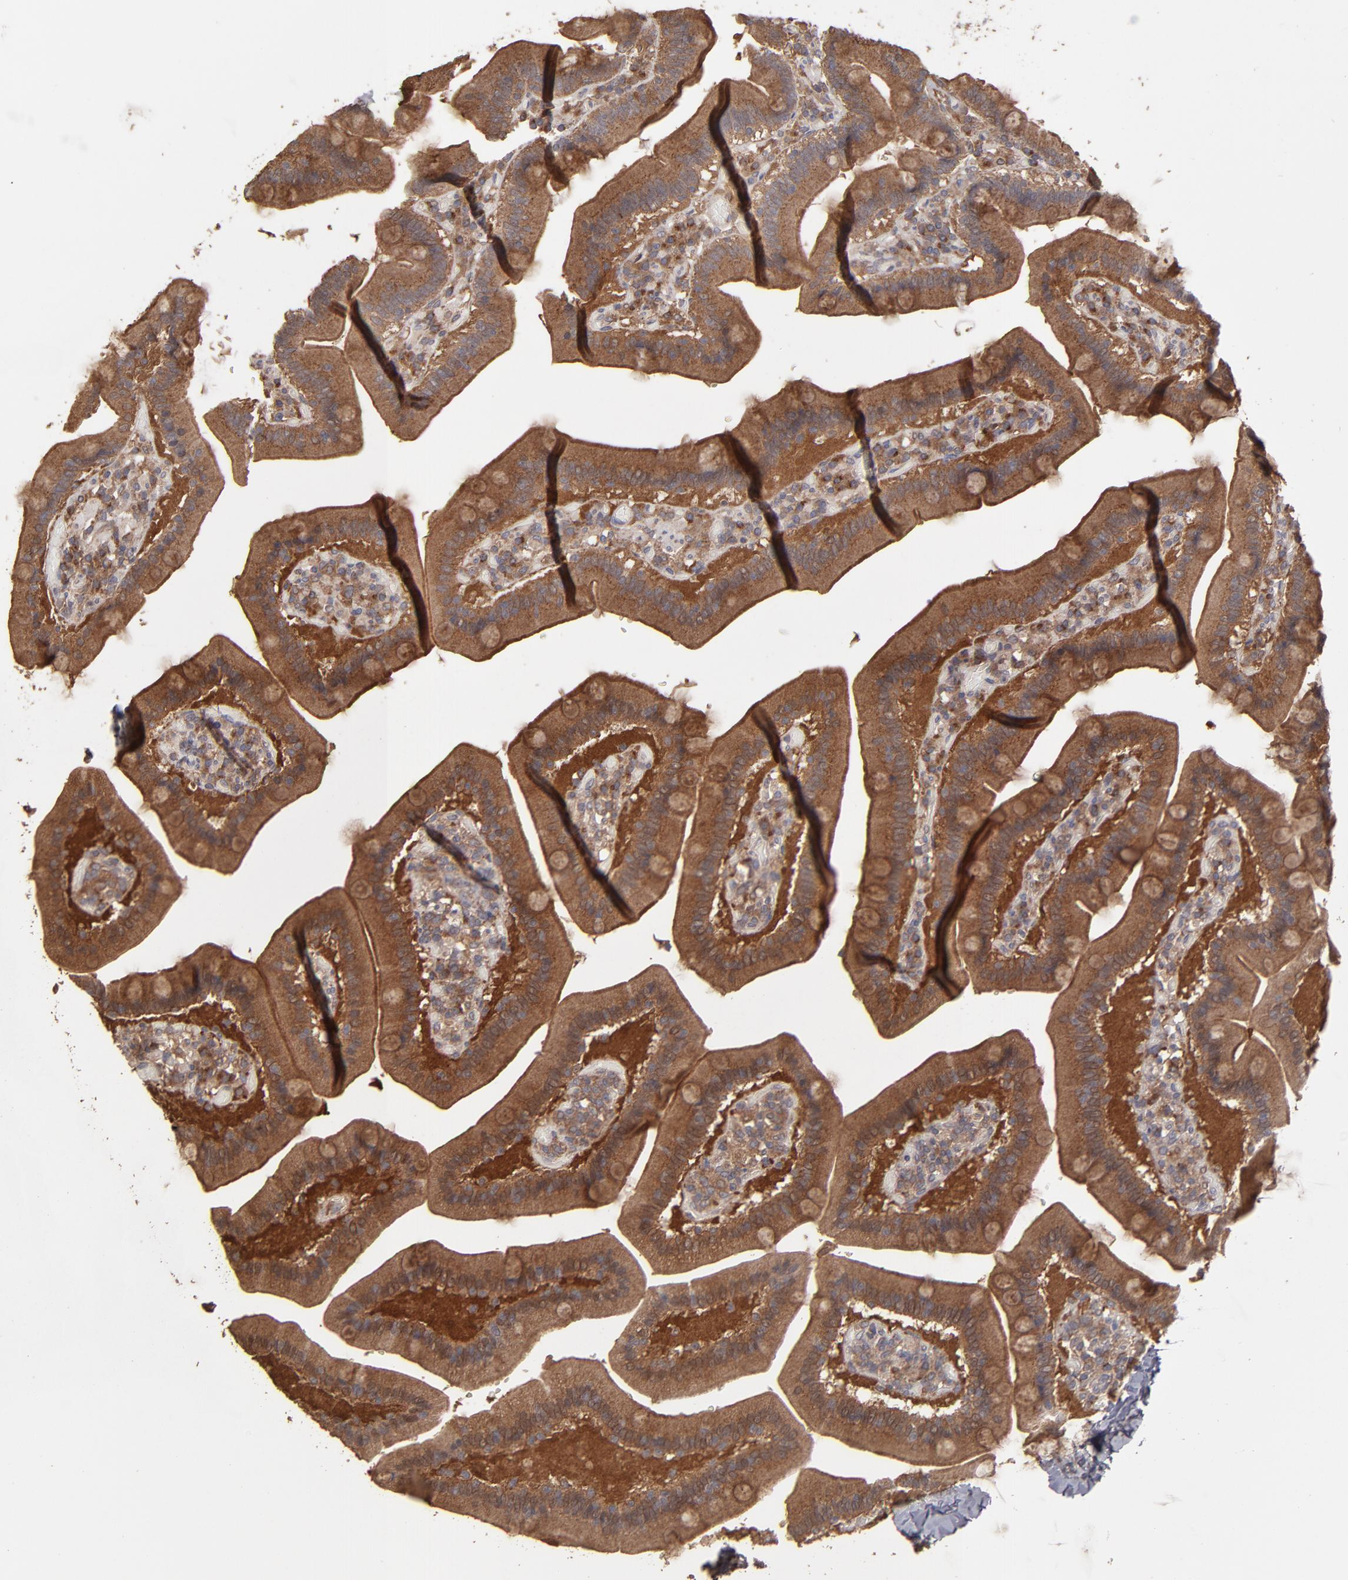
{"staining": {"intensity": "moderate", "quantity": ">75%", "location": "cytoplasmic/membranous"}, "tissue": "duodenum", "cell_type": "Glandular cells", "image_type": "normal", "snomed": [{"axis": "morphology", "description": "Normal tissue, NOS"}, {"axis": "topography", "description": "Duodenum"}], "caption": "Glandular cells show moderate cytoplasmic/membranous expression in about >75% of cells in benign duodenum.", "gene": "MMP2", "patient": {"sex": "male", "age": 66}}